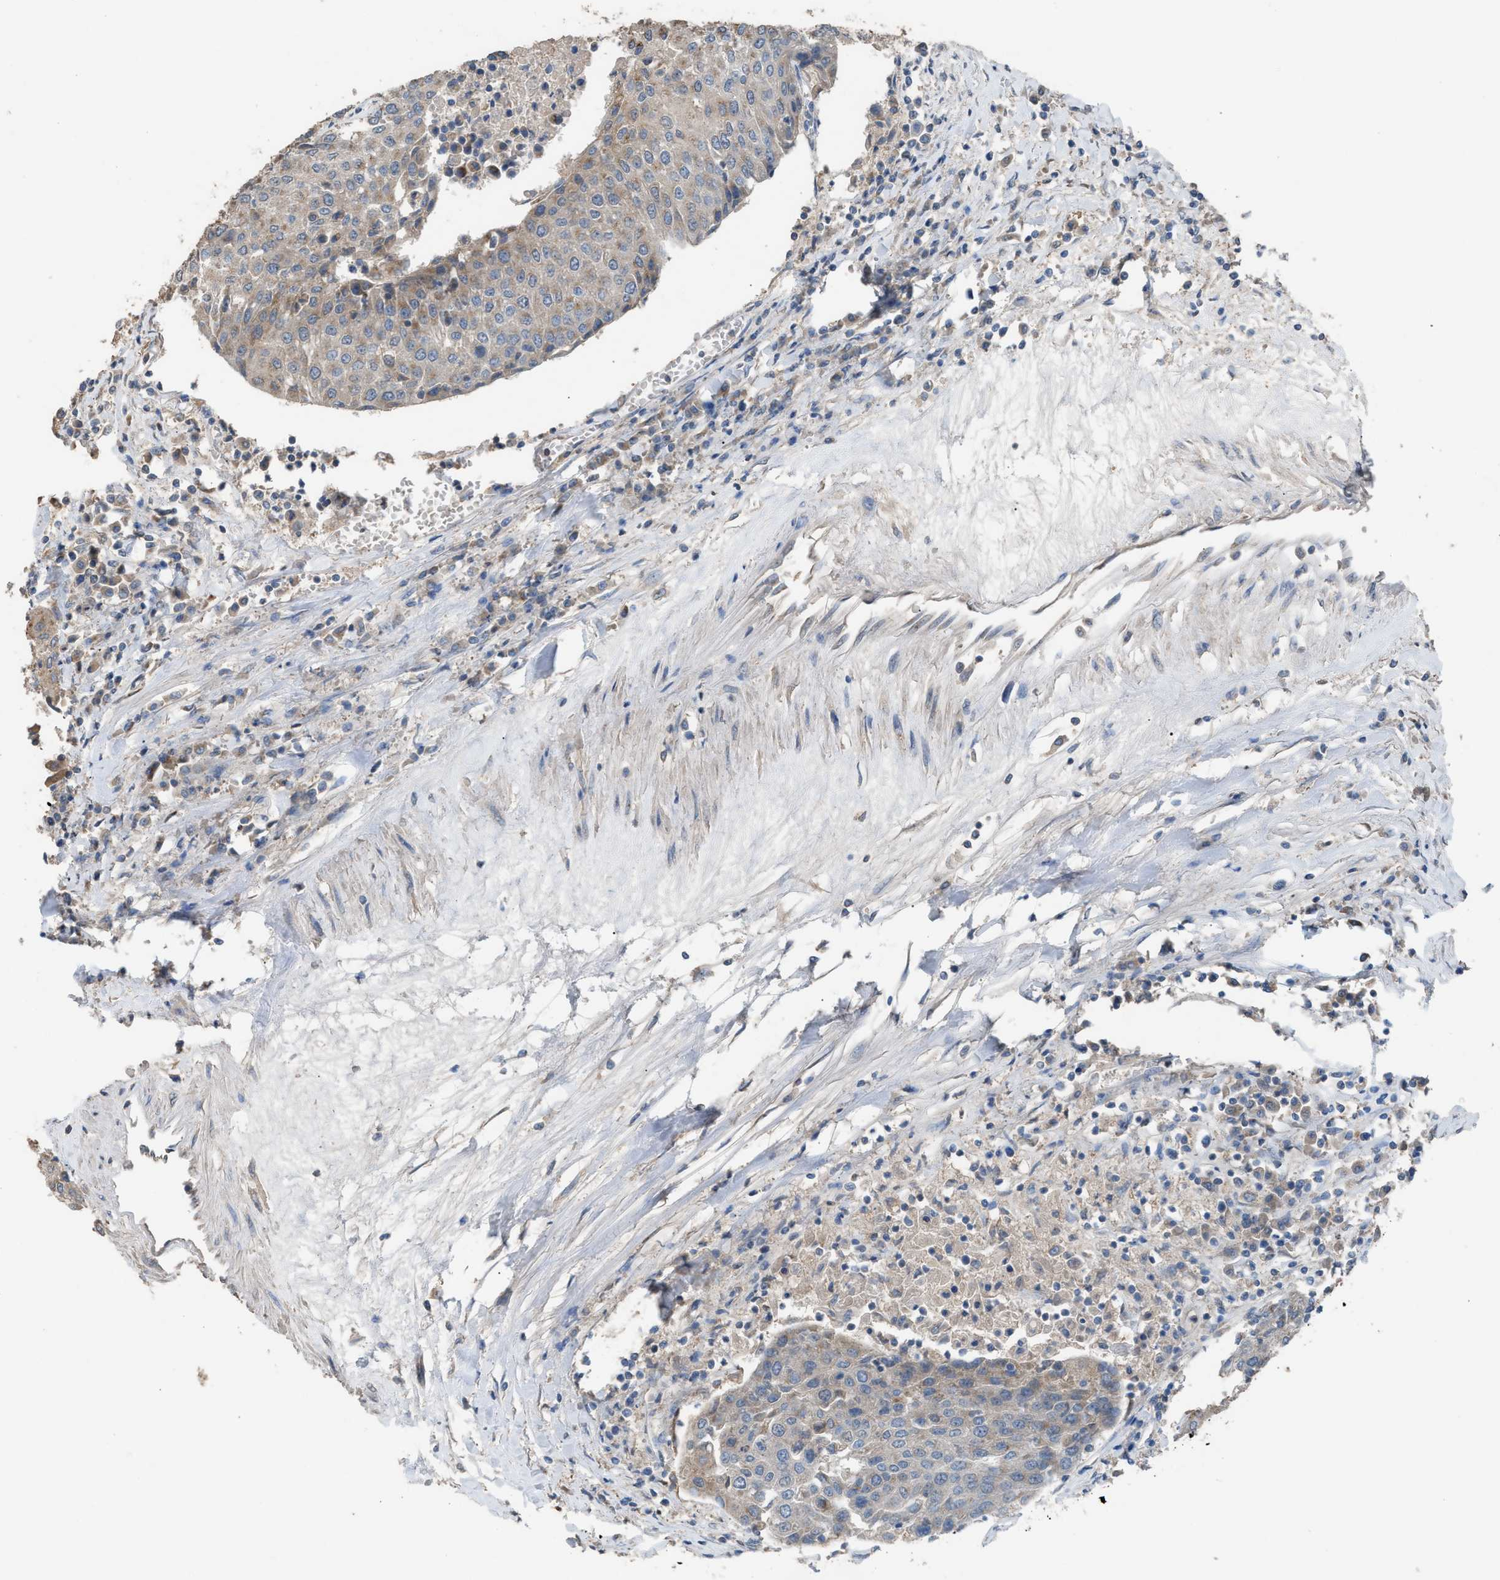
{"staining": {"intensity": "weak", "quantity": "25%-75%", "location": "cytoplasmic/membranous"}, "tissue": "urothelial cancer", "cell_type": "Tumor cells", "image_type": "cancer", "snomed": [{"axis": "morphology", "description": "Urothelial carcinoma, High grade"}, {"axis": "topography", "description": "Urinary bladder"}], "caption": "A photomicrograph showing weak cytoplasmic/membranous positivity in about 25%-75% of tumor cells in urothelial cancer, as visualized by brown immunohistochemical staining.", "gene": "TPK1", "patient": {"sex": "female", "age": 85}}